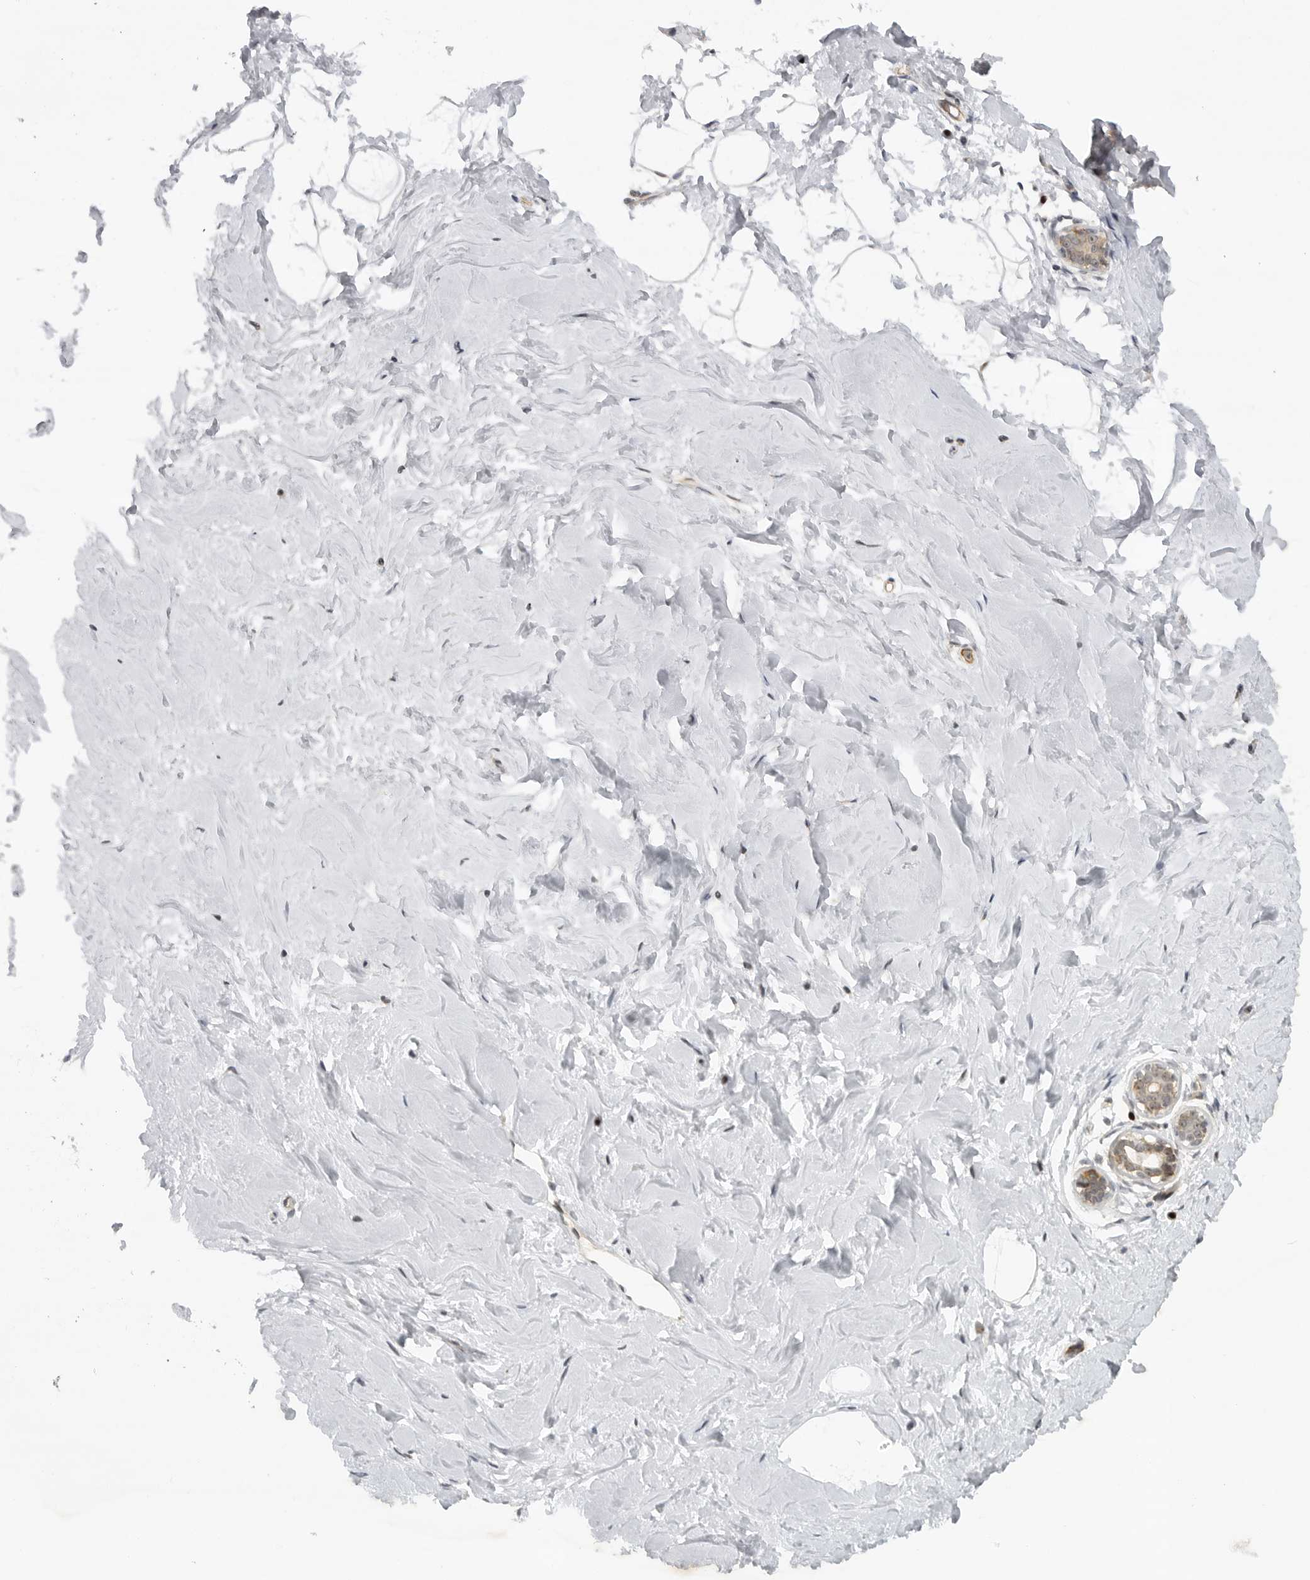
{"staining": {"intensity": "negative", "quantity": "none", "location": "none"}, "tissue": "breast", "cell_type": "Adipocytes", "image_type": "normal", "snomed": [{"axis": "morphology", "description": "Normal tissue, NOS"}, {"axis": "morphology", "description": "Adenoma, NOS"}, {"axis": "topography", "description": "Breast"}], "caption": "Immunohistochemistry histopathology image of unremarkable breast: breast stained with DAB (3,3'-diaminobenzidine) shows no significant protein positivity in adipocytes. Brightfield microscopy of immunohistochemistry (IHC) stained with DAB (3,3'-diaminobenzidine) (brown) and hematoxylin (blue), captured at high magnification.", "gene": "CEP295NL", "patient": {"sex": "female", "age": 23}}